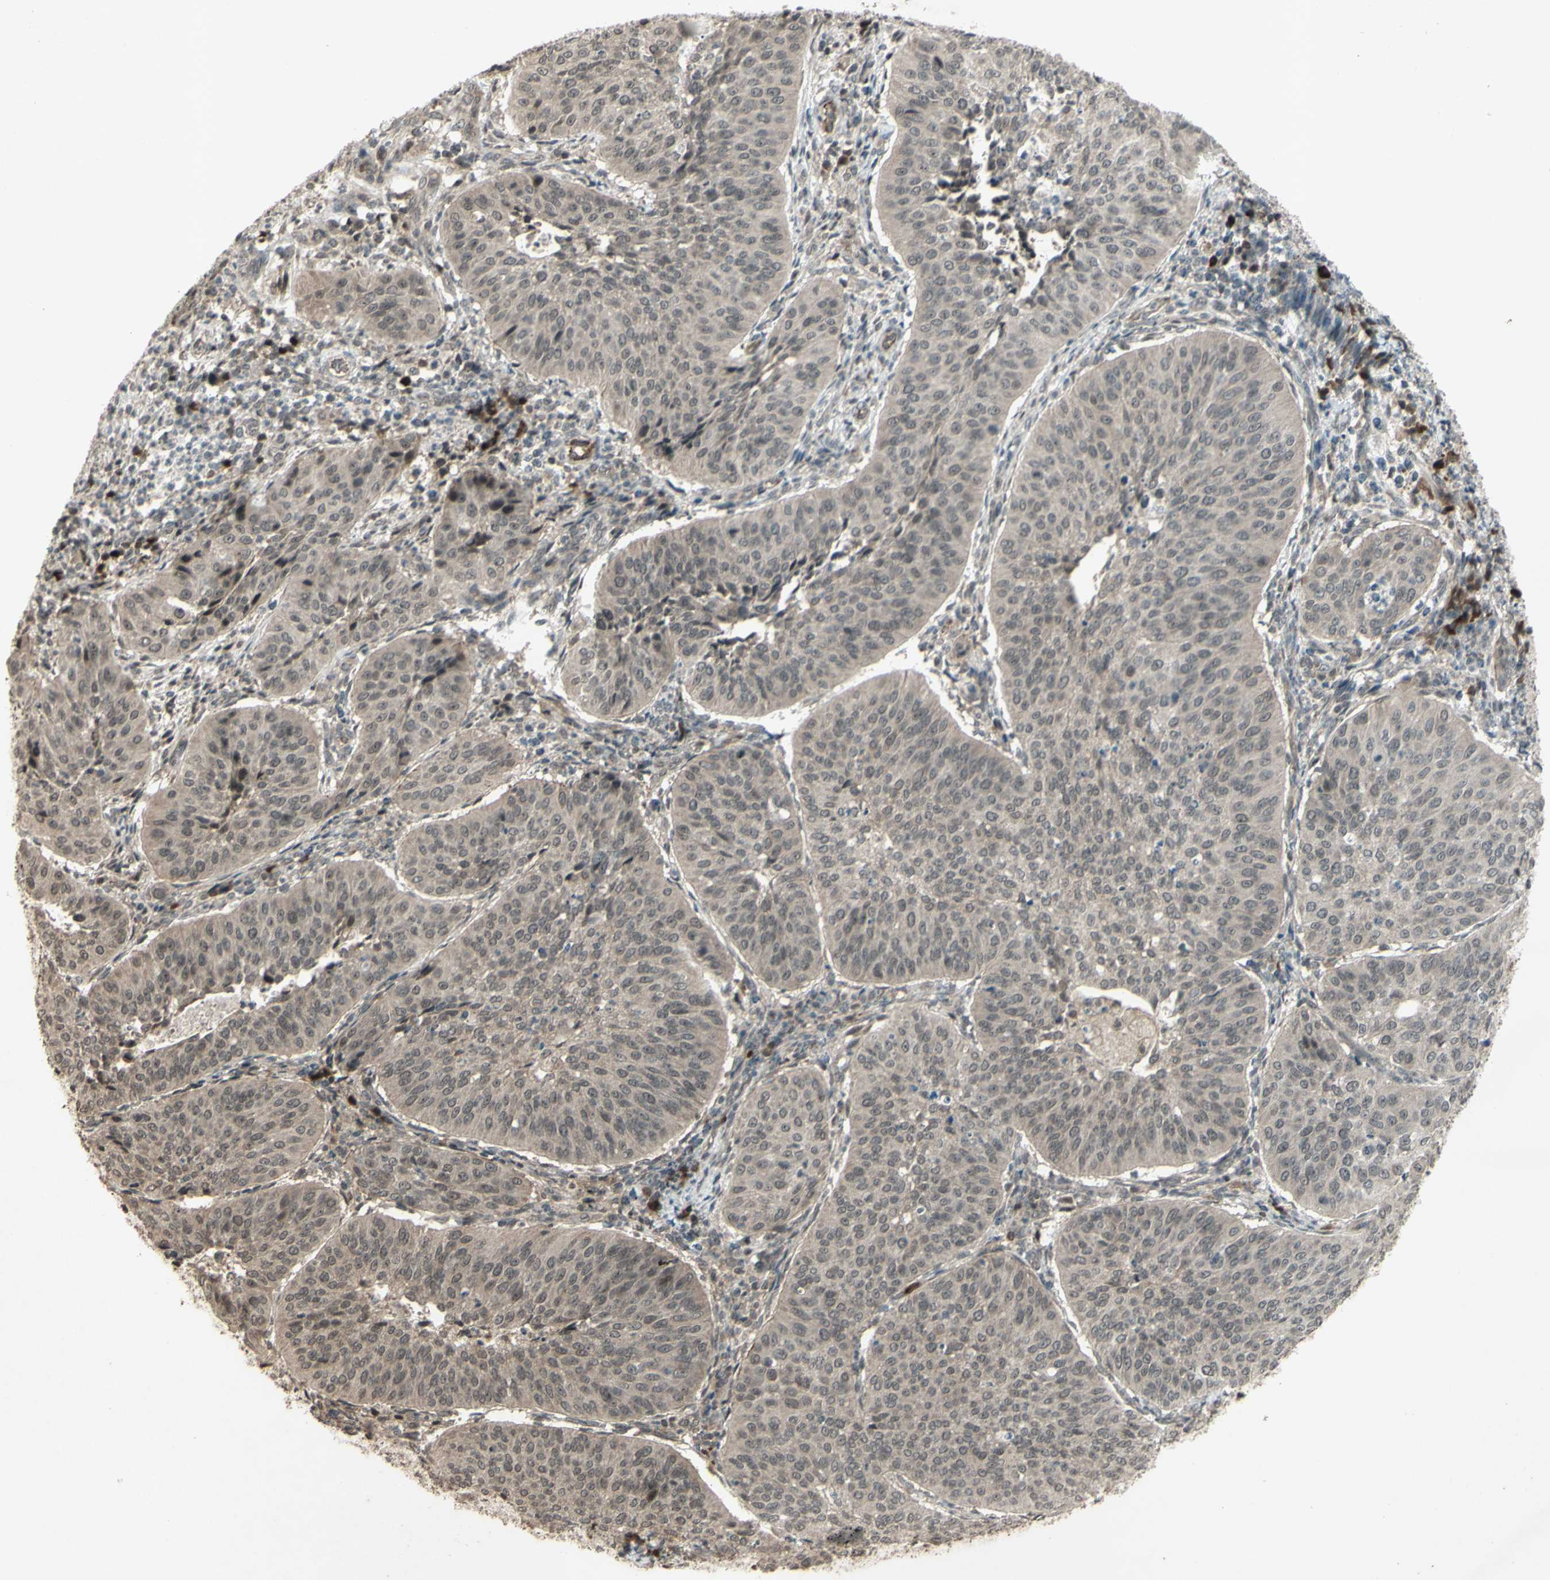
{"staining": {"intensity": "weak", "quantity": ">75%", "location": "cytoplasmic/membranous"}, "tissue": "cervical cancer", "cell_type": "Tumor cells", "image_type": "cancer", "snomed": [{"axis": "morphology", "description": "Normal tissue, NOS"}, {"axis": "morphology", "description": "Squamous cell carcinoma, NOS"}, {"axis": "topography", "description": "Cervix"}], "caption": "Immunohistochemistry (IHC) micrograph of neoplastic tissue: squamous cell carcinoma (cervical) stained using immunohistochemistry shows low levels of weak protein expression localized specifically in the cytoplasmic/membranous of tumor cells, appearing as a cytoplasmic/membranous brown color.", "gene": "BLNK", "patient": {"sex": "female", "age": 39}}